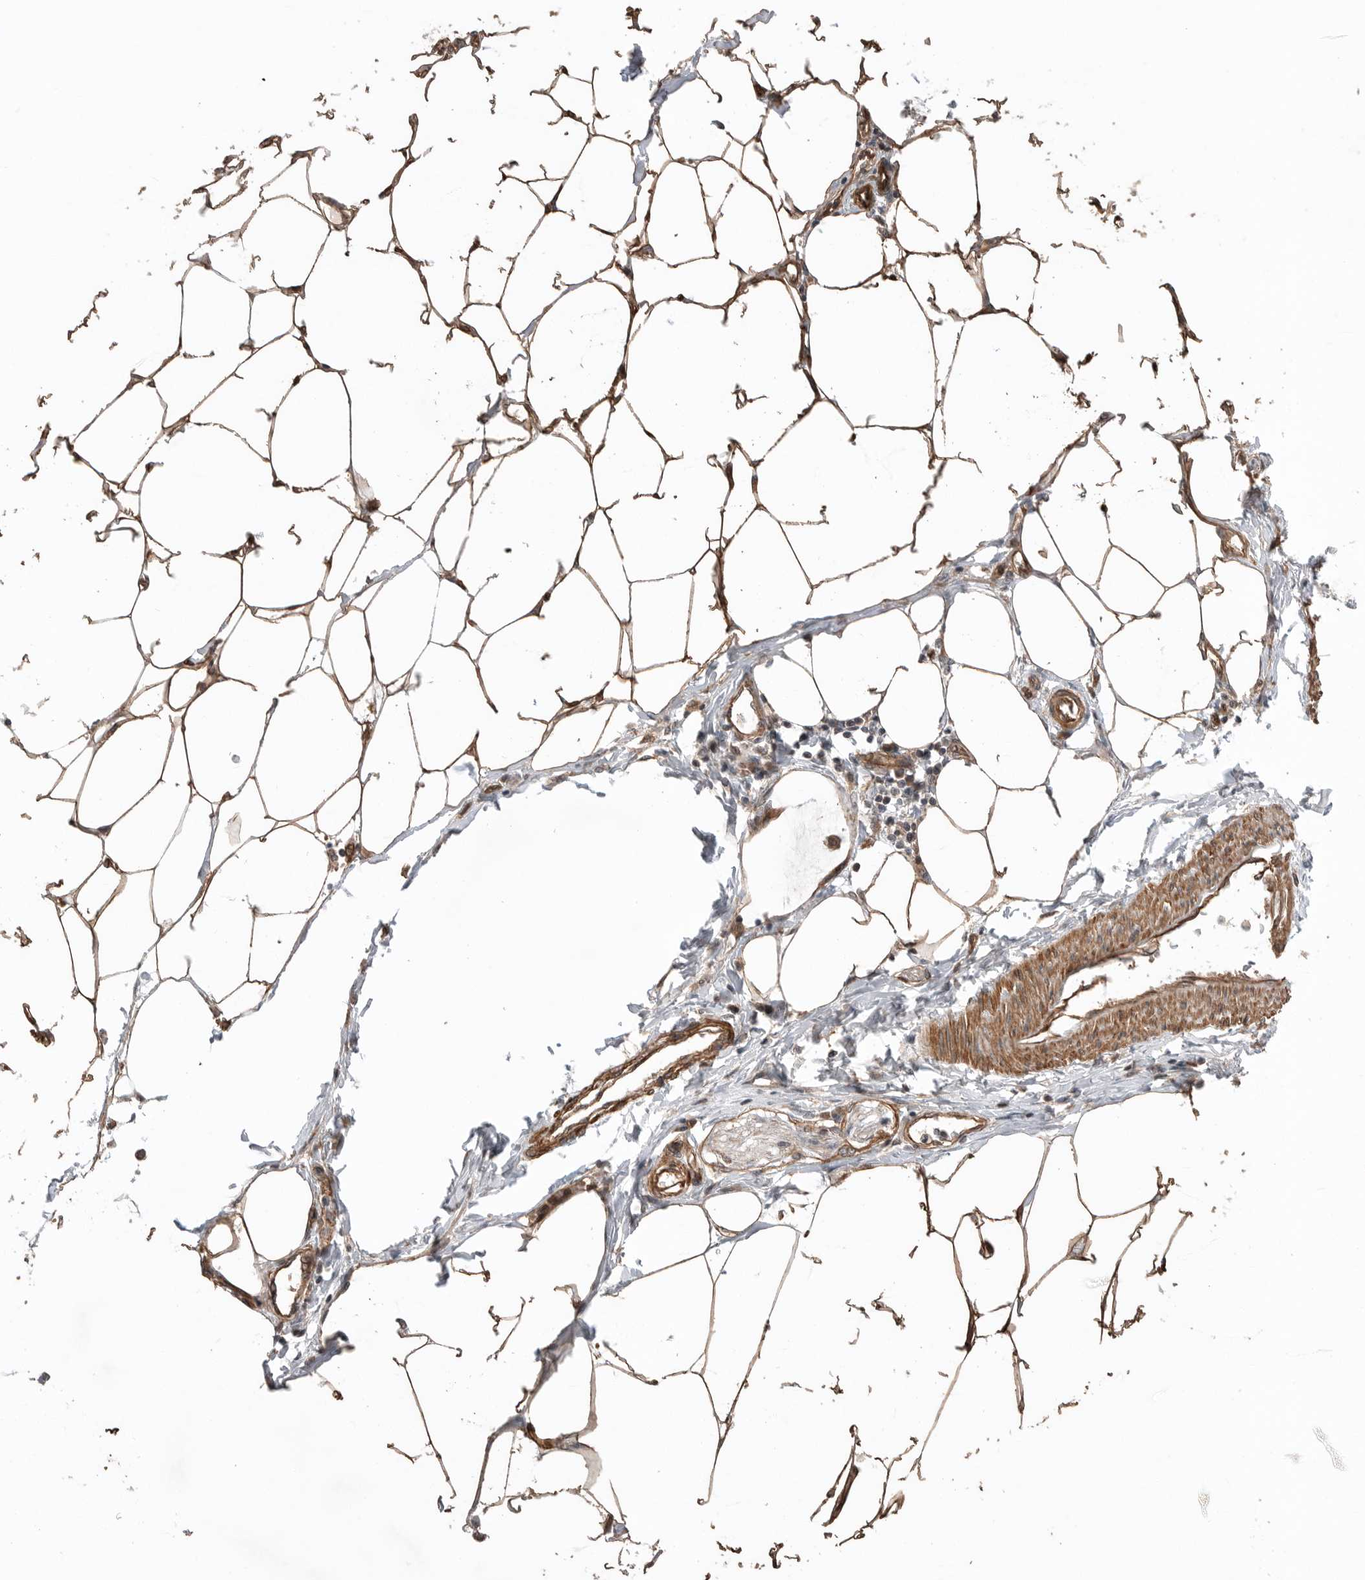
{"staining": {"intensity": "strong", "quantity": ">75%", "location": "cytoplasmic/membranous"}, "tissue": "adipose tissue", "cell_type": "Adipocytes", "image_type": "normal", "snomed": [{"axis": "morphology", "description": "Normal tissue, NOS"}, {"axis": "morphology", "description": "Adenocarcinoma, NOS"}, {"axis": "topography", "description": "Colon"}, {"axis": "topography", "description": "Peripheral nerve tissue"}], "caption": "IHC photomicrograph of benign human adipose tissue stained for a protein (brown), which reveals high levels of strong cytoplasmic/membranous expression in approximately >75% of adipocytes.", "gene": "PEAK1", "patient": {"sex": "male", "age": 14}}